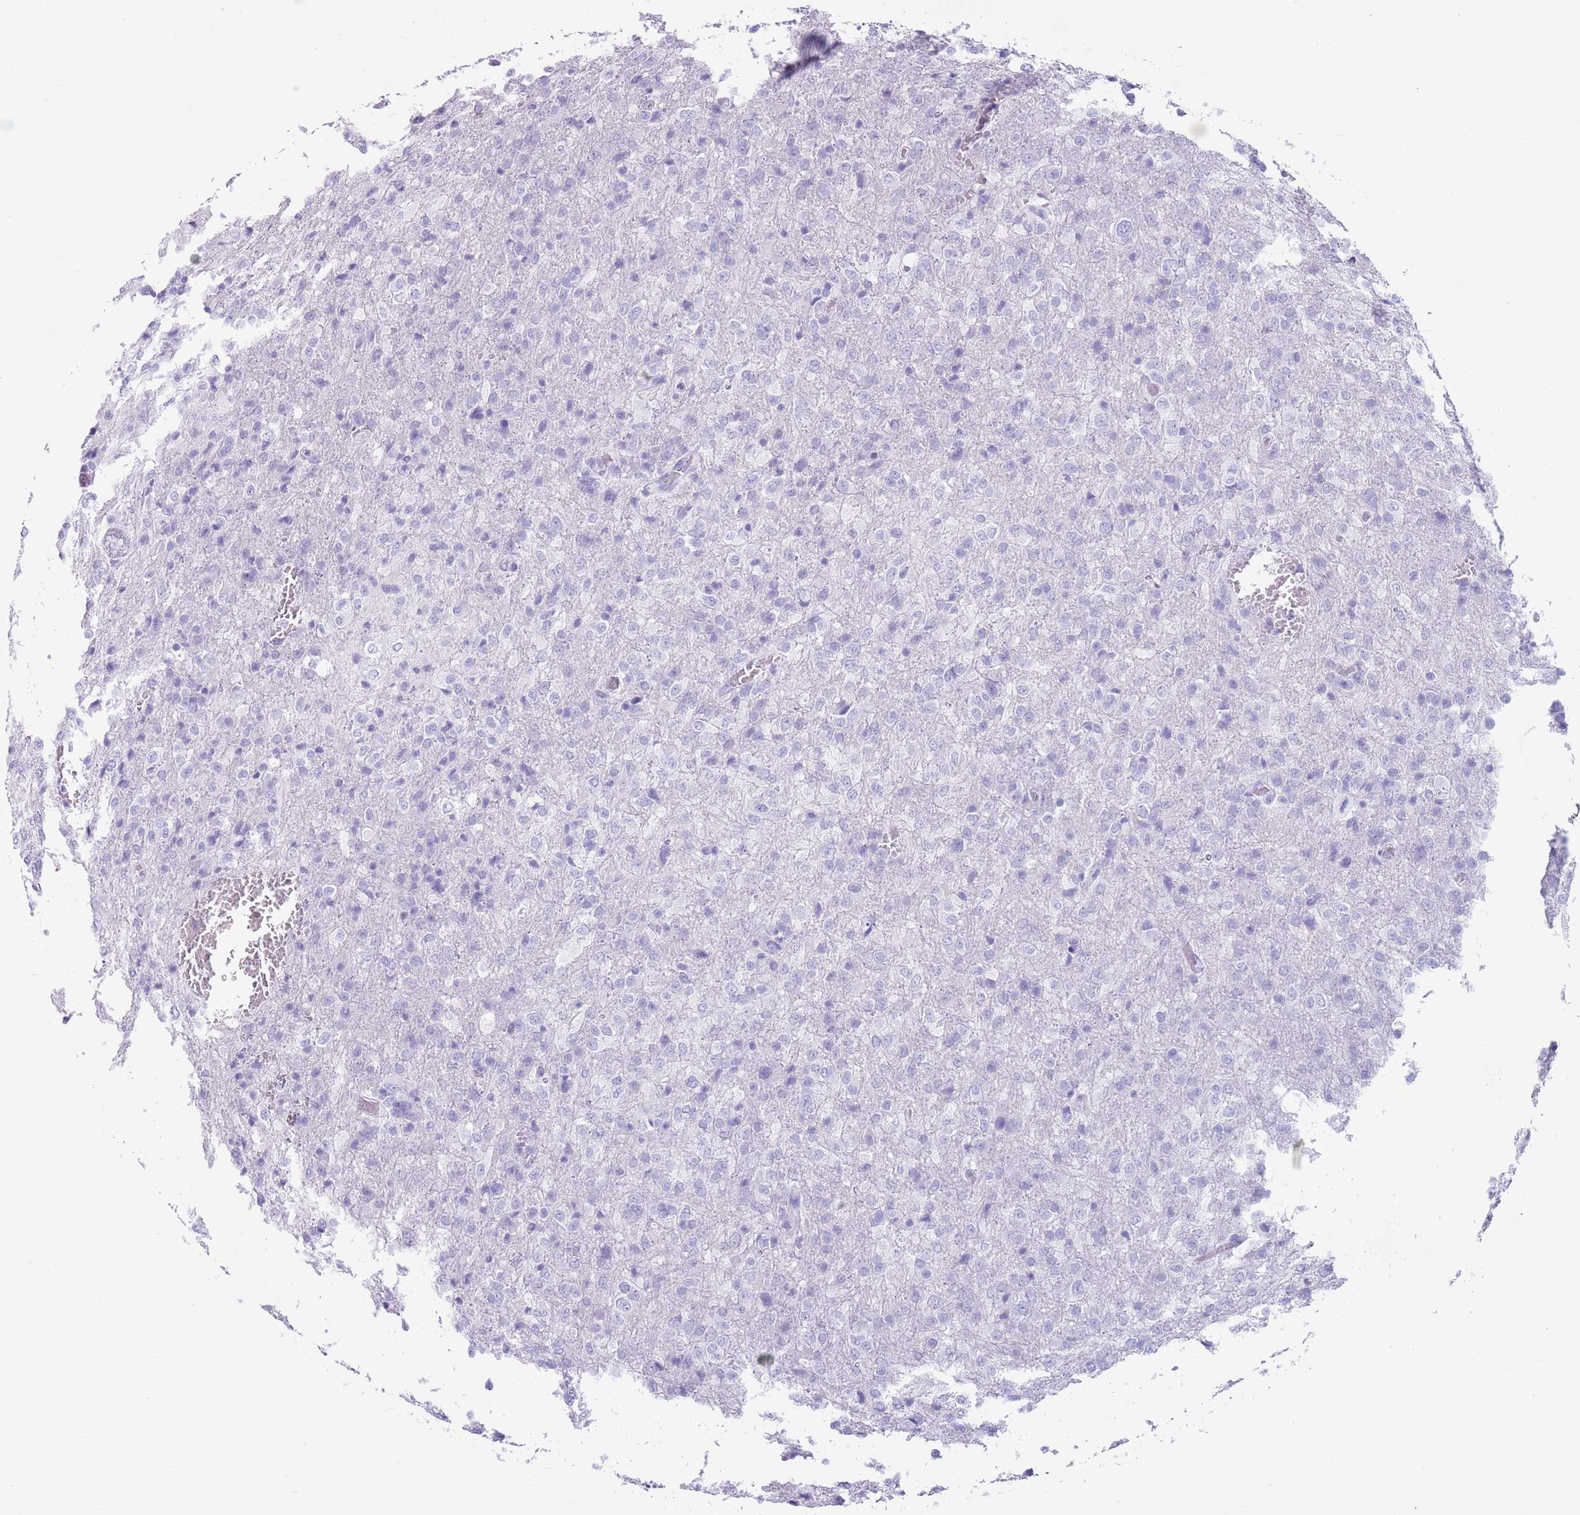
{"staining": {"intensity": "negative", "quantity": "none", "location": "none"}, "tissue": "glioma", "cell_type": "Tumor cells", "image_type": "cancer", "snomed": [{"axis": "morphology", "description": "Glioma, malignant, High grade"}, {"axis": "topography", "description": "Brain"}], "caption": "High magnification brightfield microscopy of glioma stained with DAB (brown) and counterstained with hematoxylin (blue): tumor cells show no significant staining.", "gene": "LY6G5B", "patient": {"sex": "female", "age": 74}}